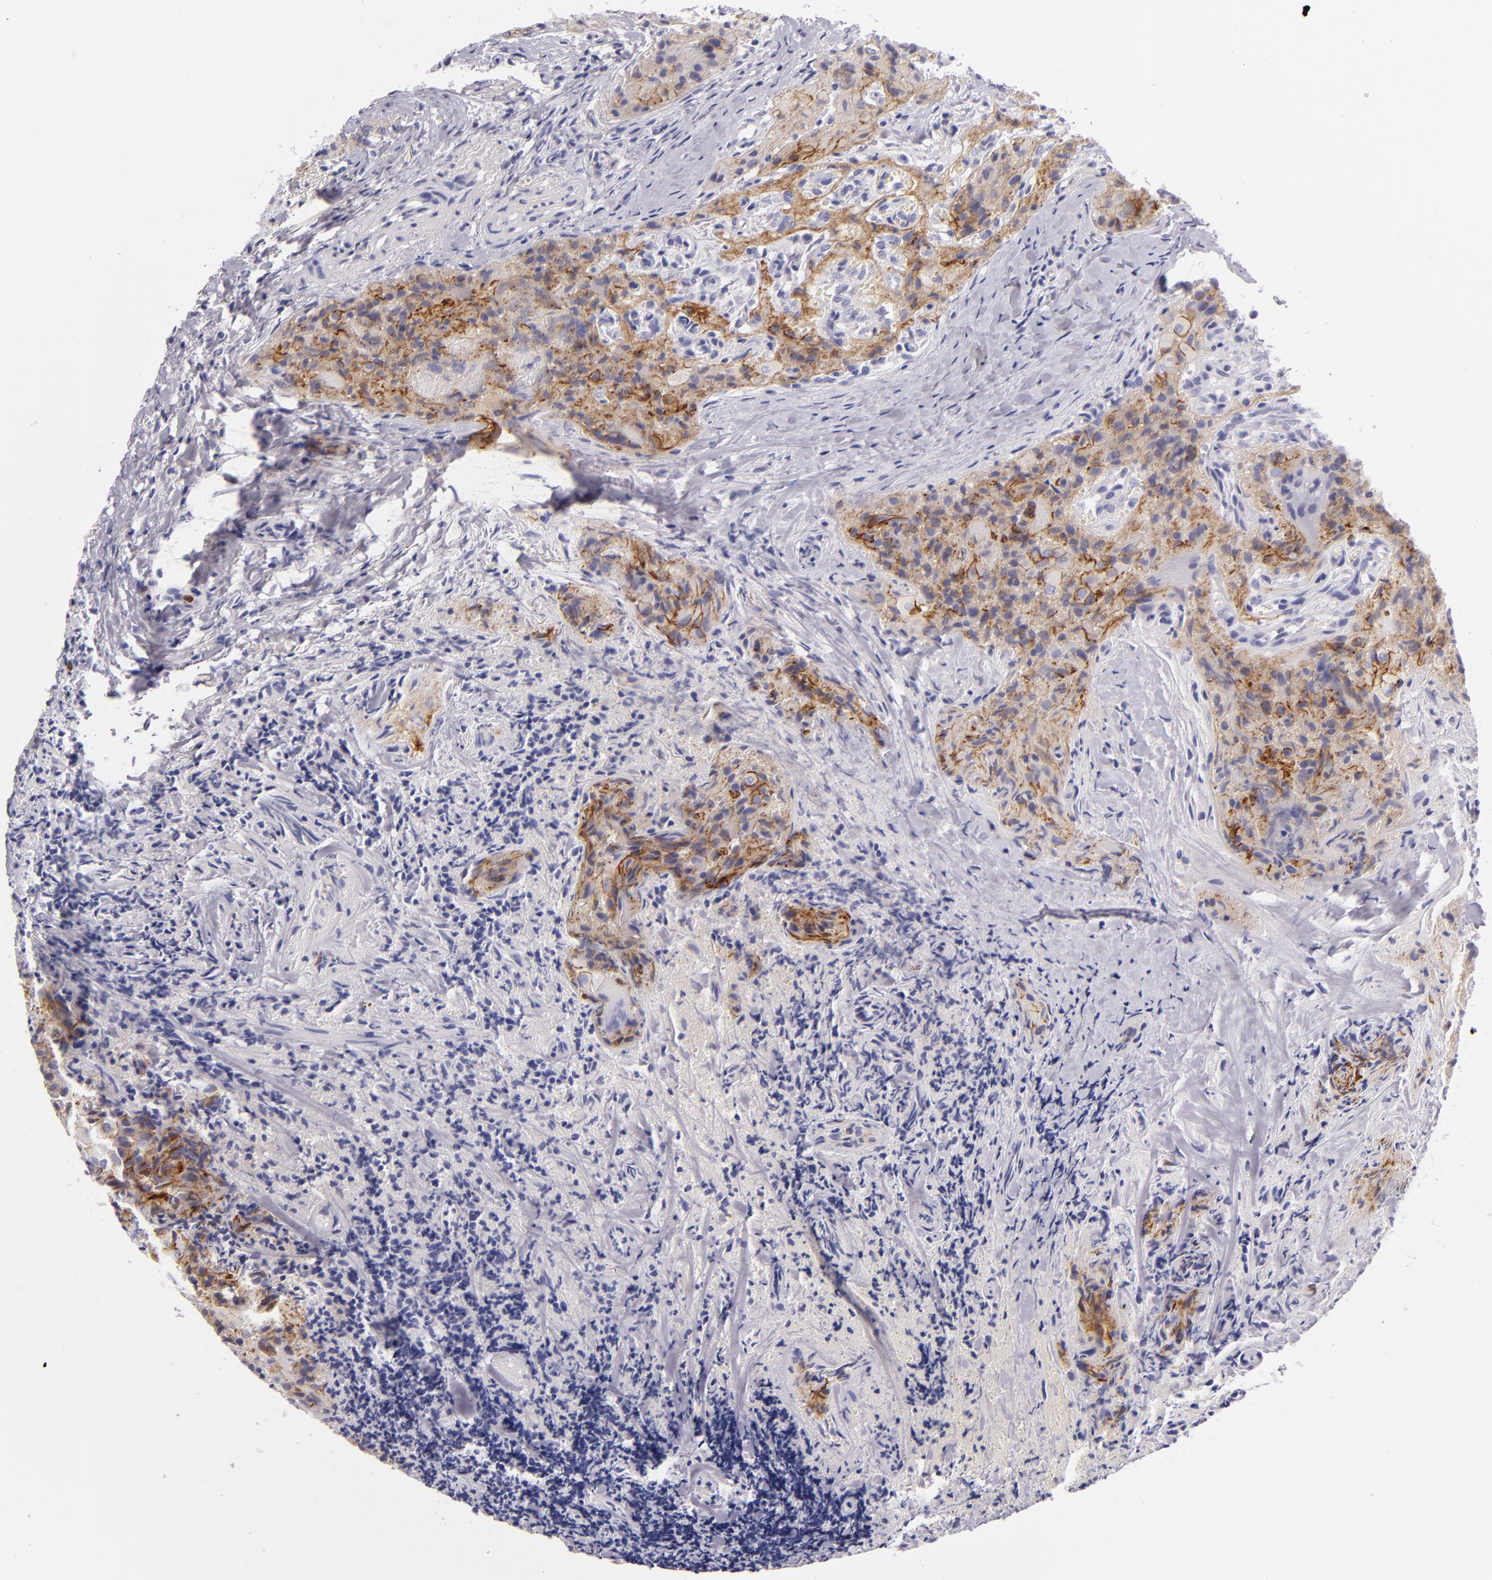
{"staining": {"intensity": "moderate", "quantity": "<25%", "location": "cytoplasmic/membranous"}, "tissue": "thyroid cancer", "cell_type": "Tumor cells", "image_type": "cancer", "snomed": [{"axis": "morphology", "description": "Papillary adenocarcinoma, NOS"}, {"axis": "topography", "description": "Thyroid gland"}], "caption": "High-power microscopy captured an IHC micrograph of thyroid papillary adenocarcinoma, revealing moderate cytoplasmic/membranous positivity in approximately <25% of tumor cells.", "gene": "CDH3", "patient": {"sex": "female", "age": 71}}